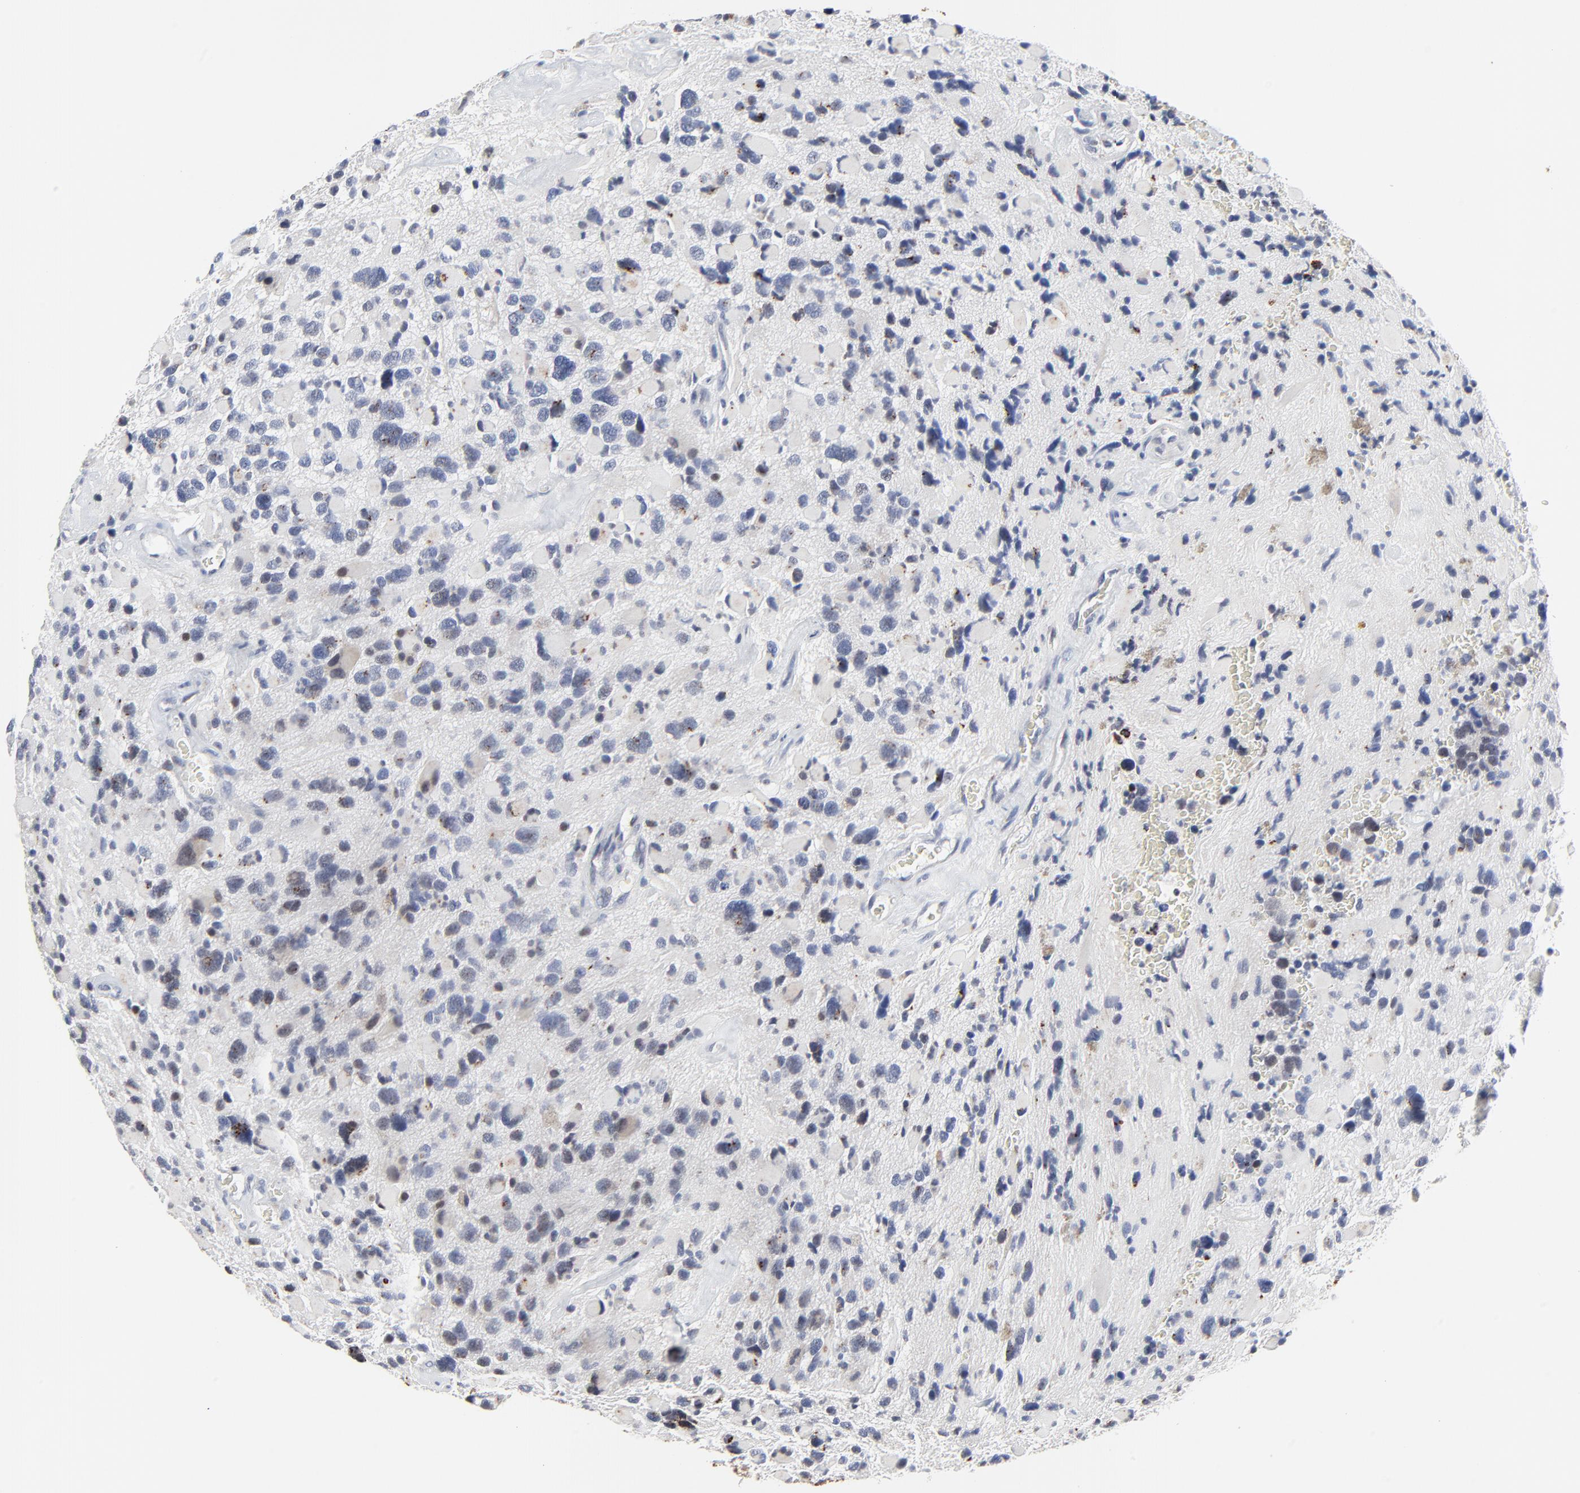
{"staining": {"intensity": "negative", "quantity": "none", "location": "none"}, "tissue": "glioma", "cell_type": "Tumor cells", "image_type": "cancer", "snomed": [{"axis": "morphology", "description": "Glioma, malignant, High grade"}, {"axis": "topography", "description": "Brain"}], "caption": "Human glioma stained for a protein using immunohistochemistry (IHC) exhibits no positivity in tumor cells.", "gene": "LNX1", "patient": {"sex": "female", "age": 37}}